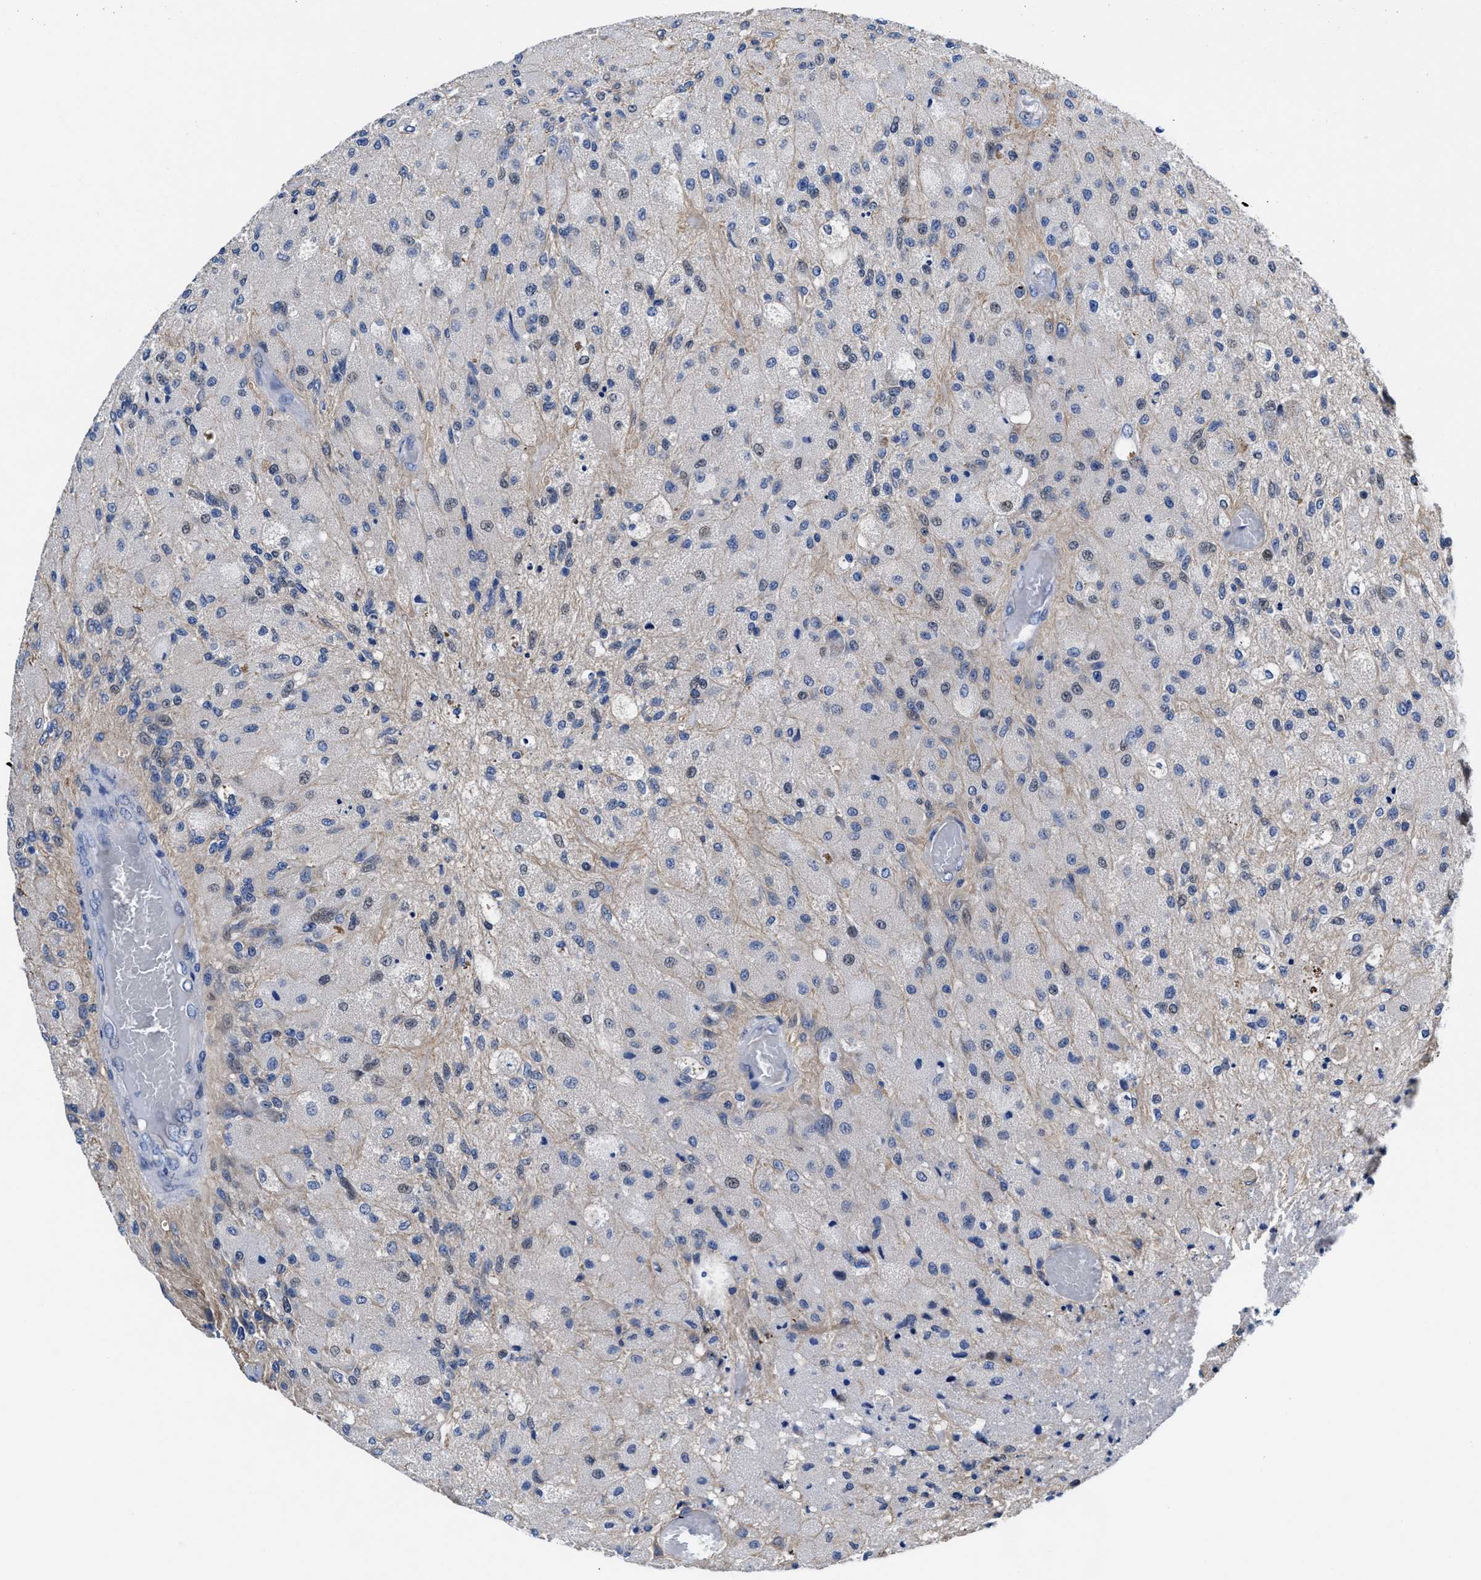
{"staining": {"intensity": "negative", "quantity": "none", "location": "none"}, "tissue": "glioma", "cell_type": "Tumor cells", "image_type": "cancer", "snomed": [{"axis": "morphology", "description": "Normal tissue, NOS"}, {"axis": "morphology", "description": "Glioma, malignant, High grade"}, {"axis": "topography", "description": "Cerebral cortex"}], "caption": "Immunohistochemistry (IHC) of malignant high-grade glioma demonstrates no staining in tumor cells.", "gene": "DHRS13", "patient": {"sex": "male", "age": 77}}